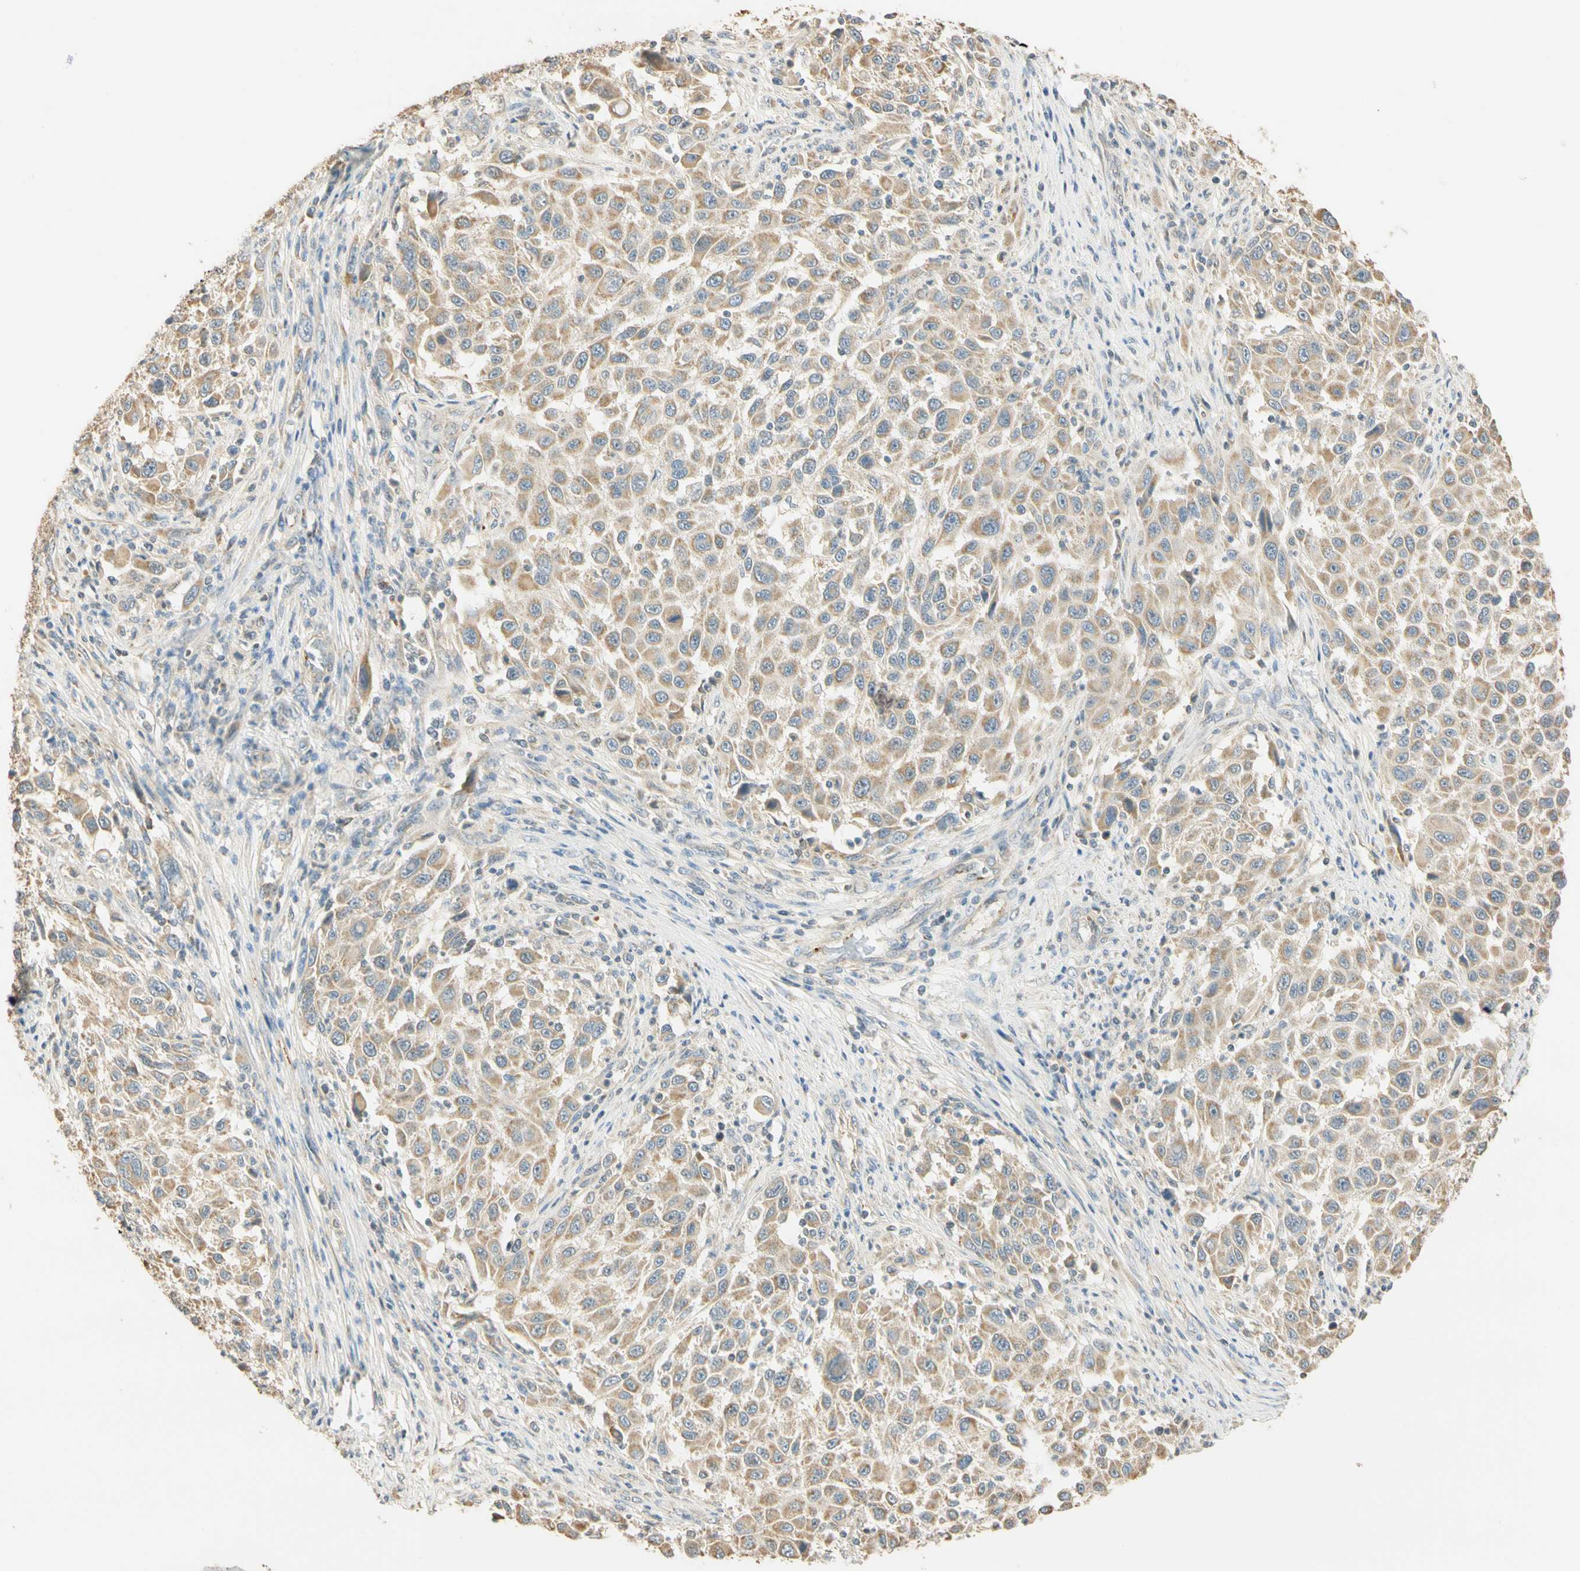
{"staining": {"intensity": "moderate", "quantity": ">75%", "location": "cytoplasmic/membranous"}, "tissue": "melanoma", "cell_type": "Tumor cells", "image_type": "cancer", "snomed": [{"axis": "morphology", "description": "Malignant melanoma, Metastatic site"}, {"axis": "topography", "description": "Lymph node"}], "caption": "Malignant melanoma (metastatic site) stained for a protein (brown) demonstrates moderate cytoplasmic/membranous positive staining in approximately >75% of tumor cells.", "gene": "RAD18", "patient": {"sex": "male", "age": 61}}